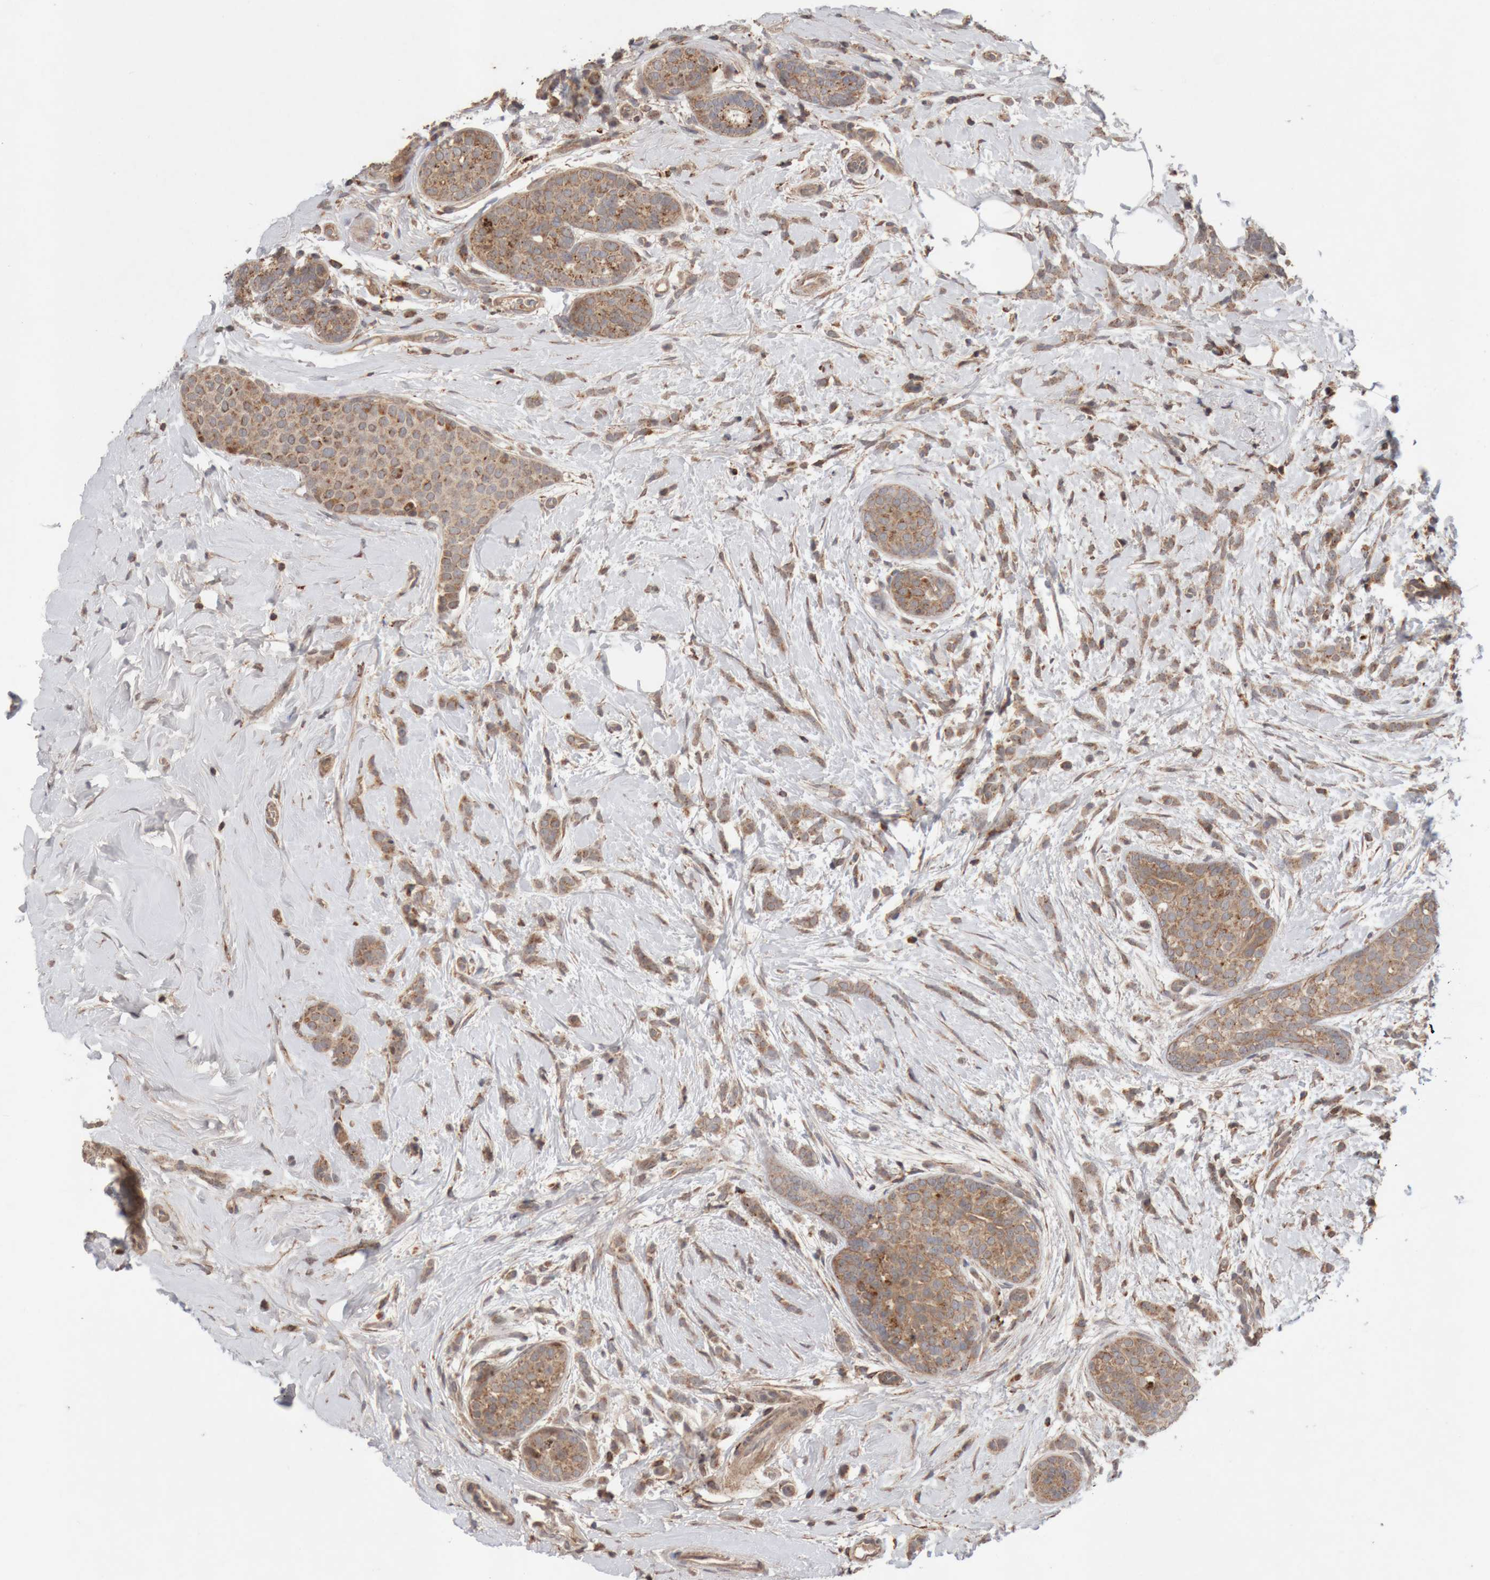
{"staining": {"intensity": "moderate", "quantity": ">75%", "location": "cytoplasmic/membranous"}, "tissue": "breast cancer", "cell_type": "Tumor cells", "image_type": "cancer", "snomed": [{"axis": "morphology", "description": "Lobular carcinoma, in situ"}, {"axis": "morphology", "description": "Lobular carcinoma"}, {"axis": "topography", "description": "Breast"}], "caption": "This is an image of immunohistochemistry (IHC) staining of breast cancer (lobular carcinoma in situ), which shows moderate expression in the cytoplasmic/membranous of tumor cells.", "gene": "KIF21B", "patient": {"sex": "female", "age": 41}}